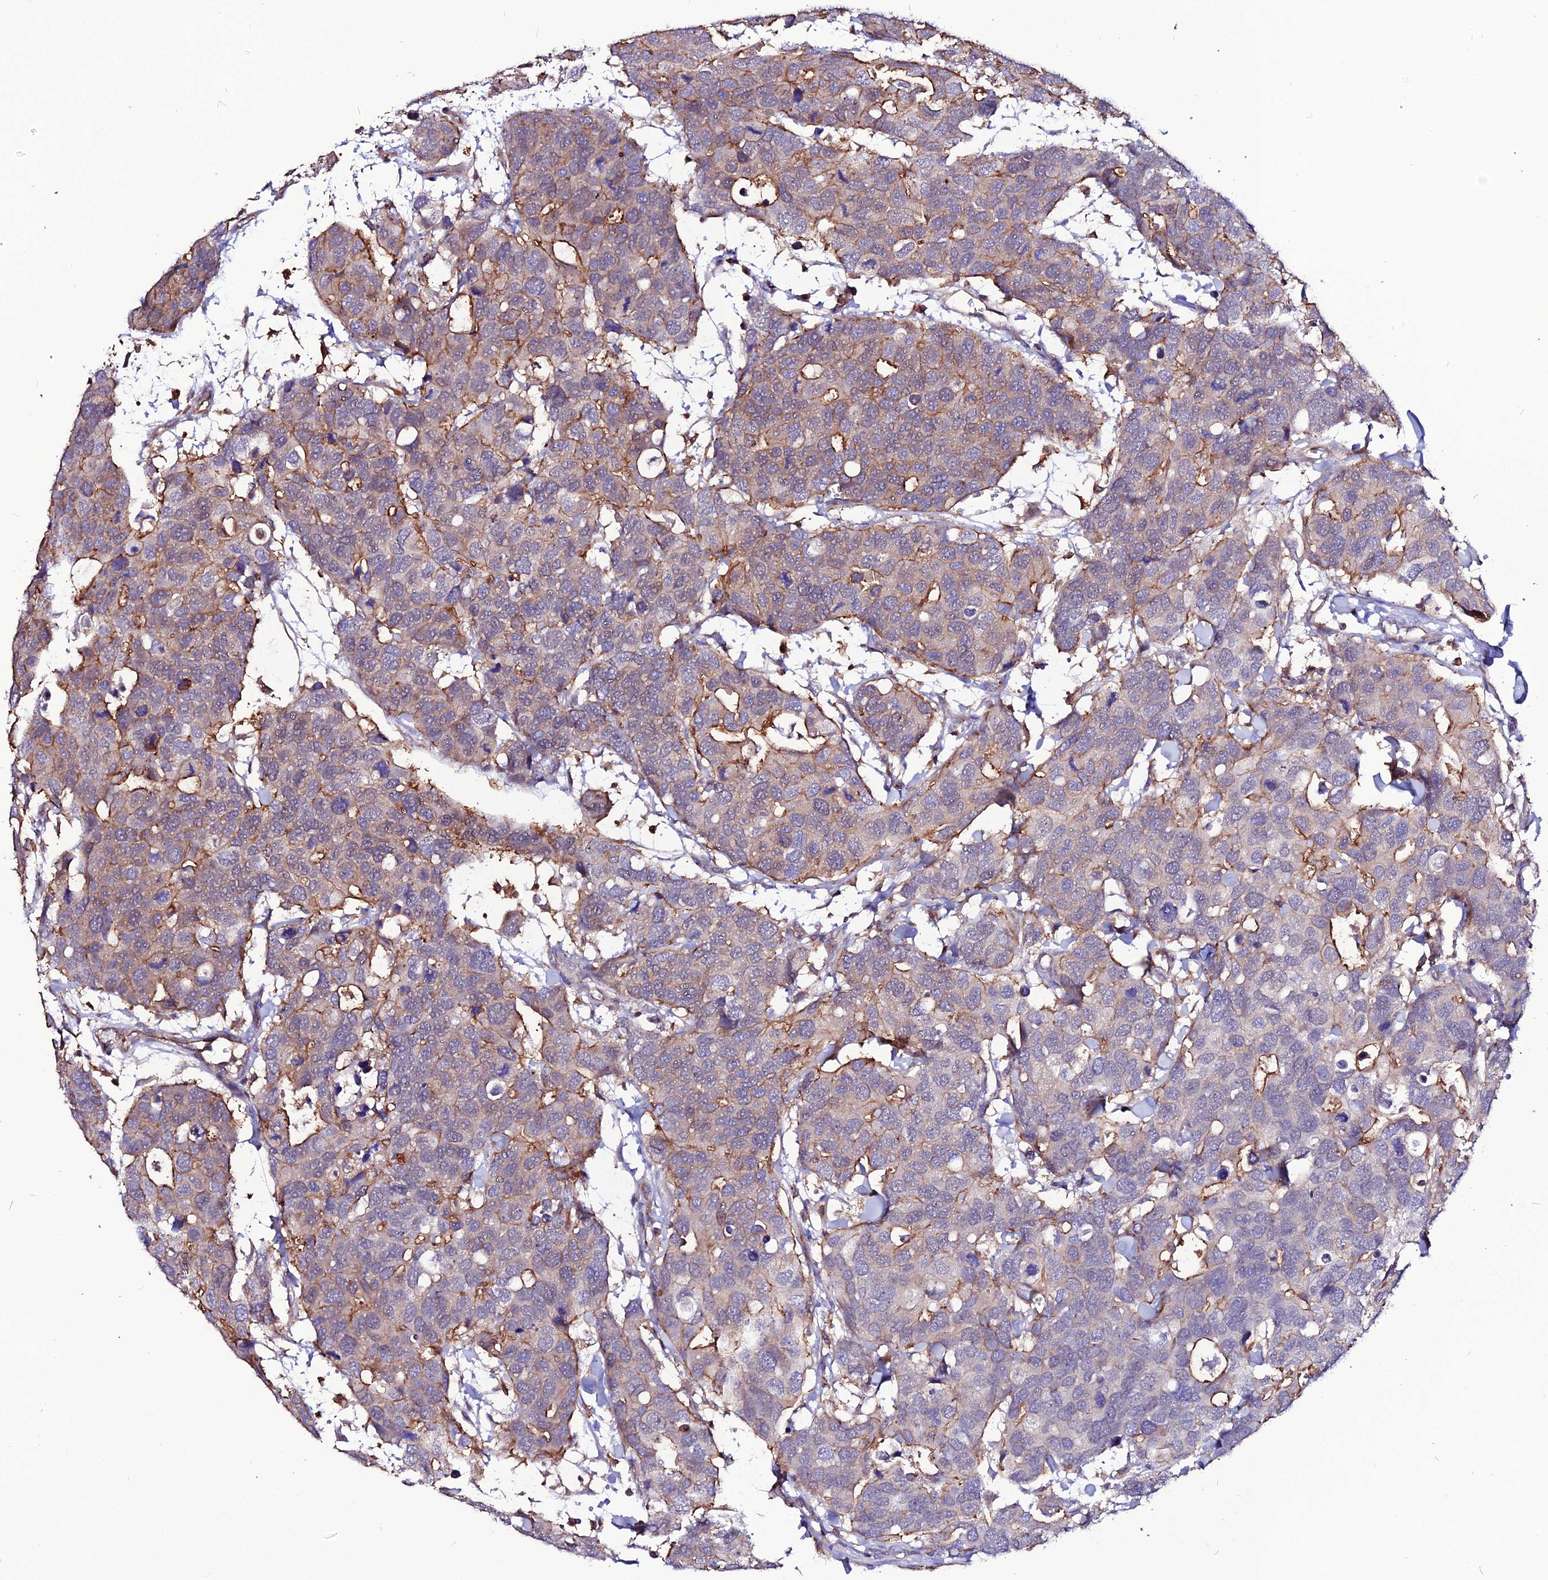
{"staining": {"intensity": "moderate", "quantity": "<25%", "location": "cytoplasmic/membranous"}, "tissue": "breast cancer", "cell_type": "Tumor cells", "image_type": "cancer", "snomed": [{"axis": "morphology", "description": "Duct carcinoma"}, {"axis": "topography", "description": "Breast"}], "caption": "A photomicrograph of breast cancer (intraductal carcinoma) stained for a protein reveals moderate cytoplasmic/membranous brown staining in tumor cells. (DAB (3,3'-diaminobenzidine) IHC with brightfield microscopy, high magnification).", "gene": "USP17L15", "patient": {"sex": "female", "age": 83}}